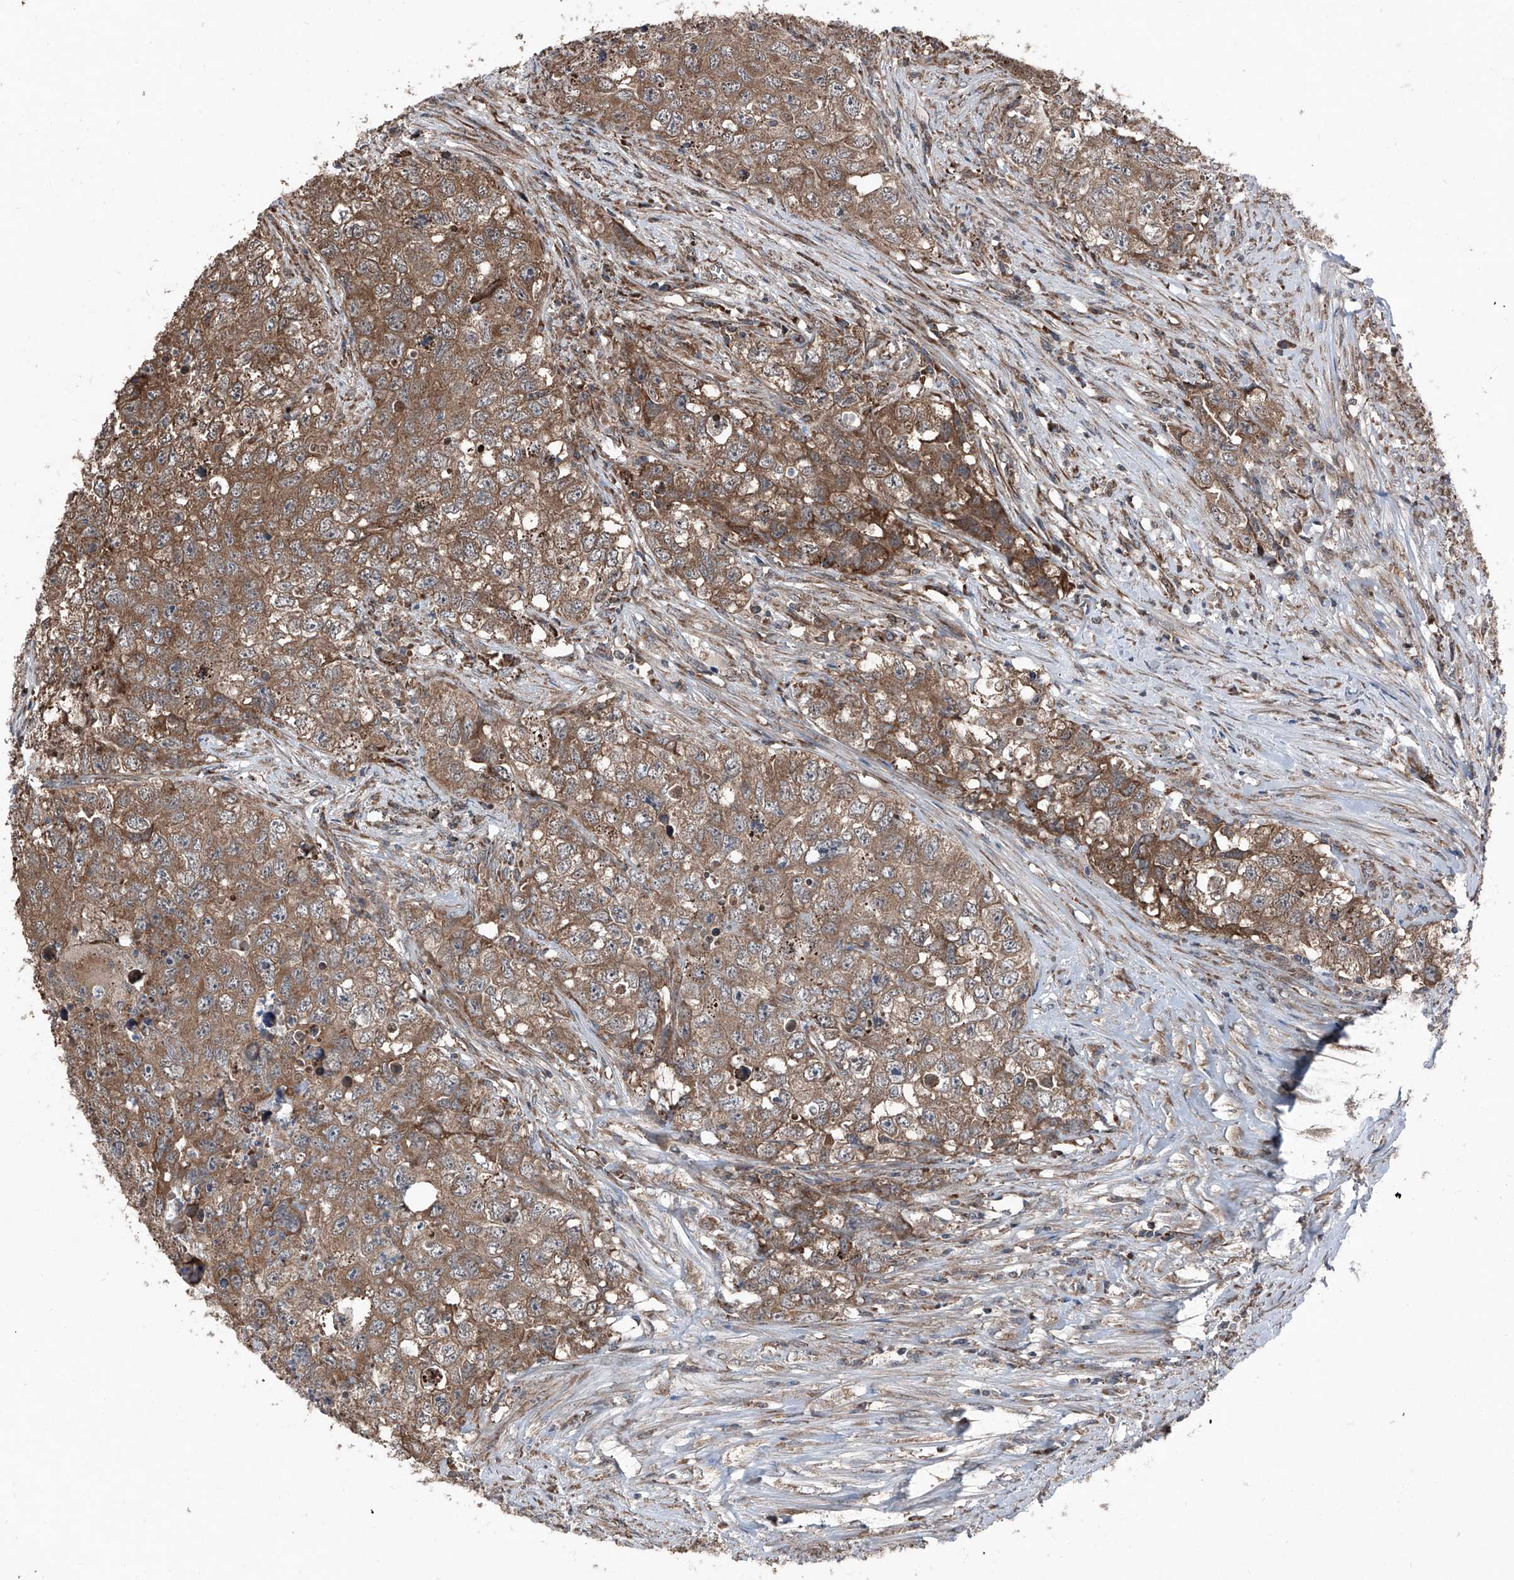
{"staining": {"intensity": "moderate", "quantity": ">75%", "location": "cytoplasmic/membranous"}, "tissue": "testis cancer", "cell_type": "Tumor cells", "image_type": "cancer", "snomed": [{"axis": "morphology", "description": "Seminoma, NOS"}, {"axis": "morphology", "description": "Carcinoma, Embryonal, NOS"}, {"axis": "topography", "description": "Testis"}], "caption": "Testis cancer tissue reveals moderate cytoplasmic/membranous positivity in approximately >75% of tumor cells", "gene": "LIMK1", "patient": {"sex": "male", "age": 43}}